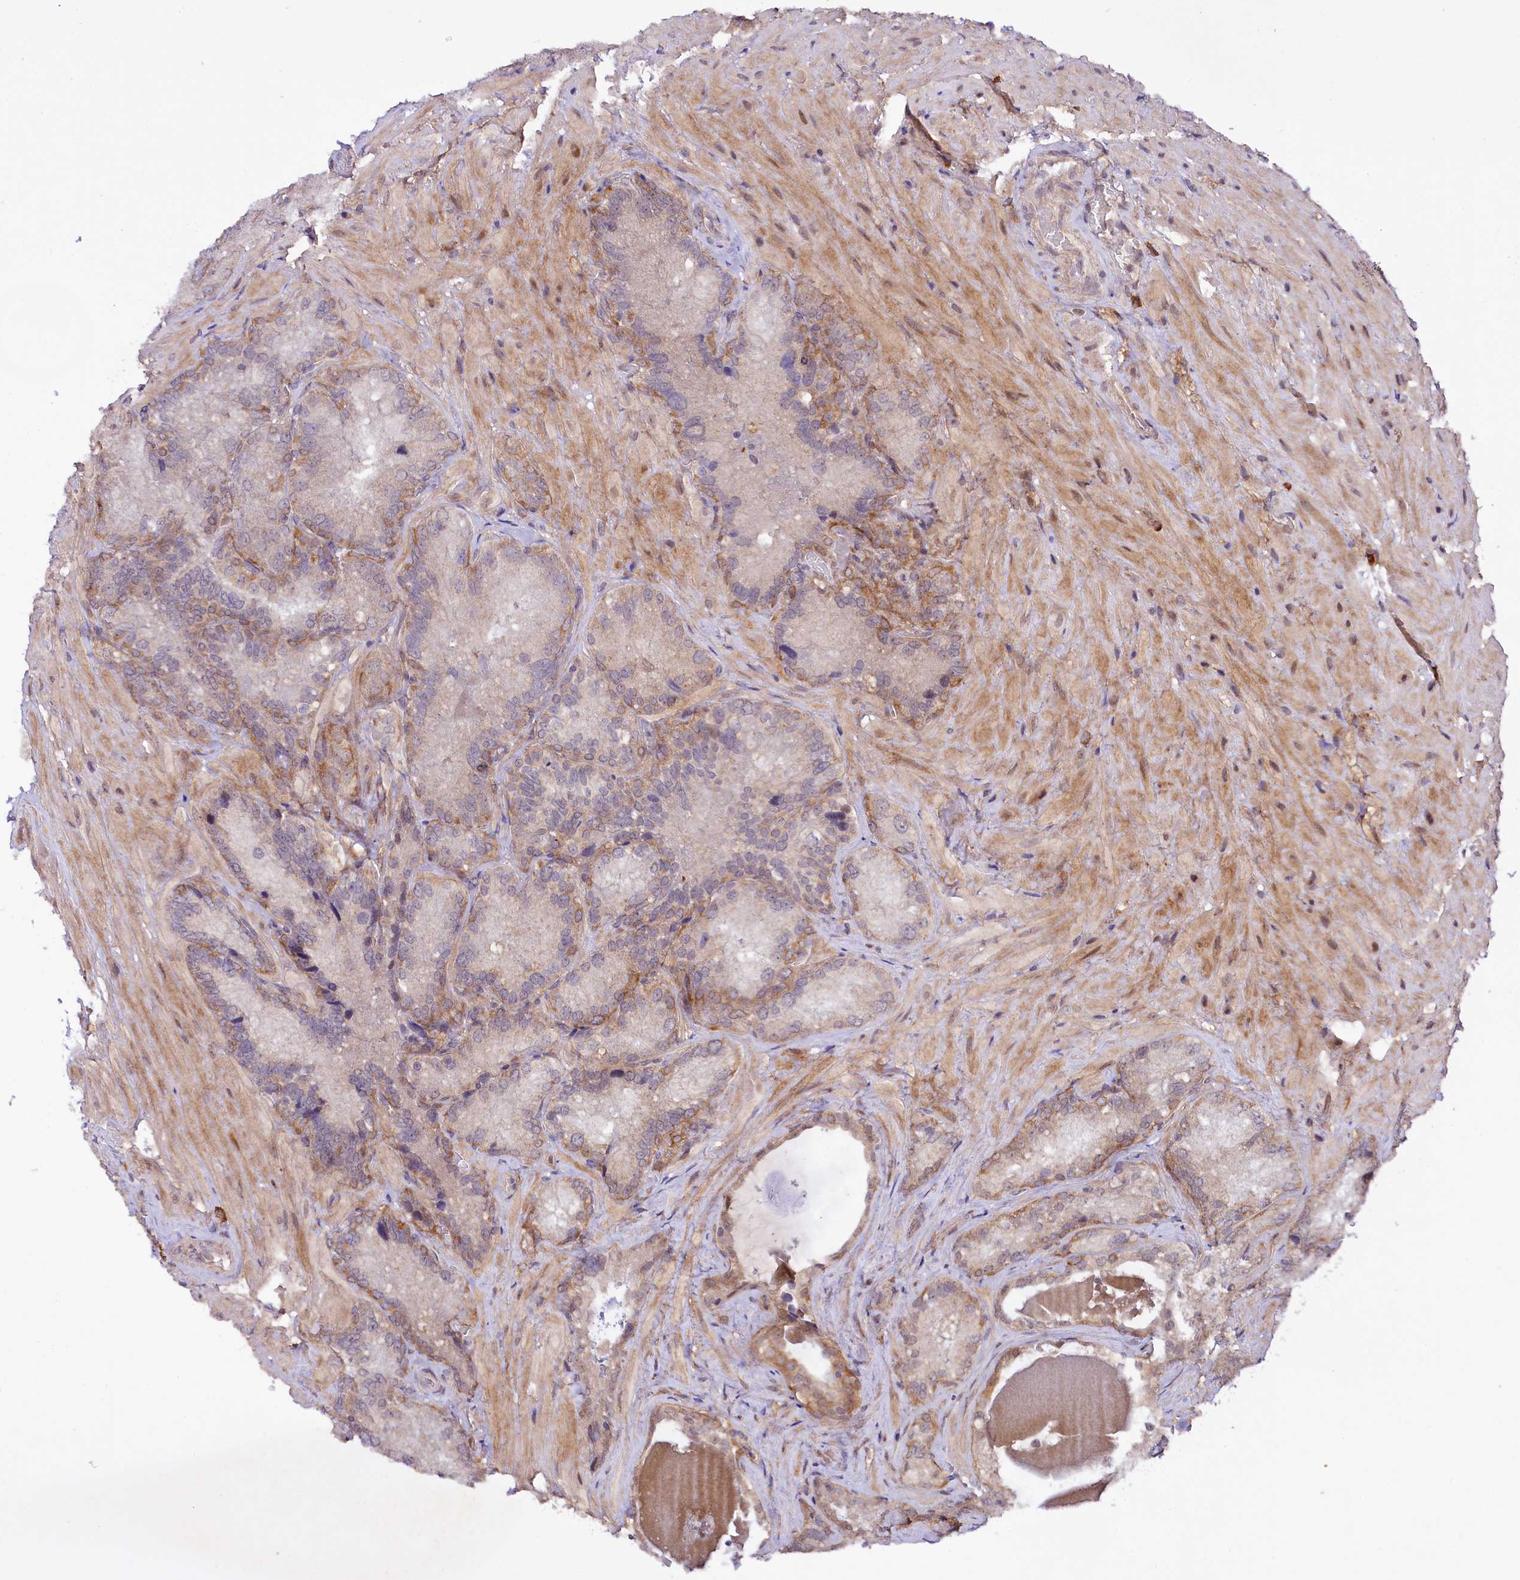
{"staining": {"intensity": "moderate", "quantity": "<25%", "location": "cytoplasmic/membranous"}, "tissue": "seminal vesicle", "cell_type": "Glandular cells", "image_type": "normal", "snomed": [{"axis": "morphology", "description": "Normal tissue, NOS"}, {"axis": "topography", "description": "Seminal veicle"}], "caption": "Seminal vesicle stained with IHC displays moderate cytoplasmic/membranous expression in approximately <25% of glandular cells.", "gene": "PHLDB1", "patient": {"sex": "male", "age": 62}}